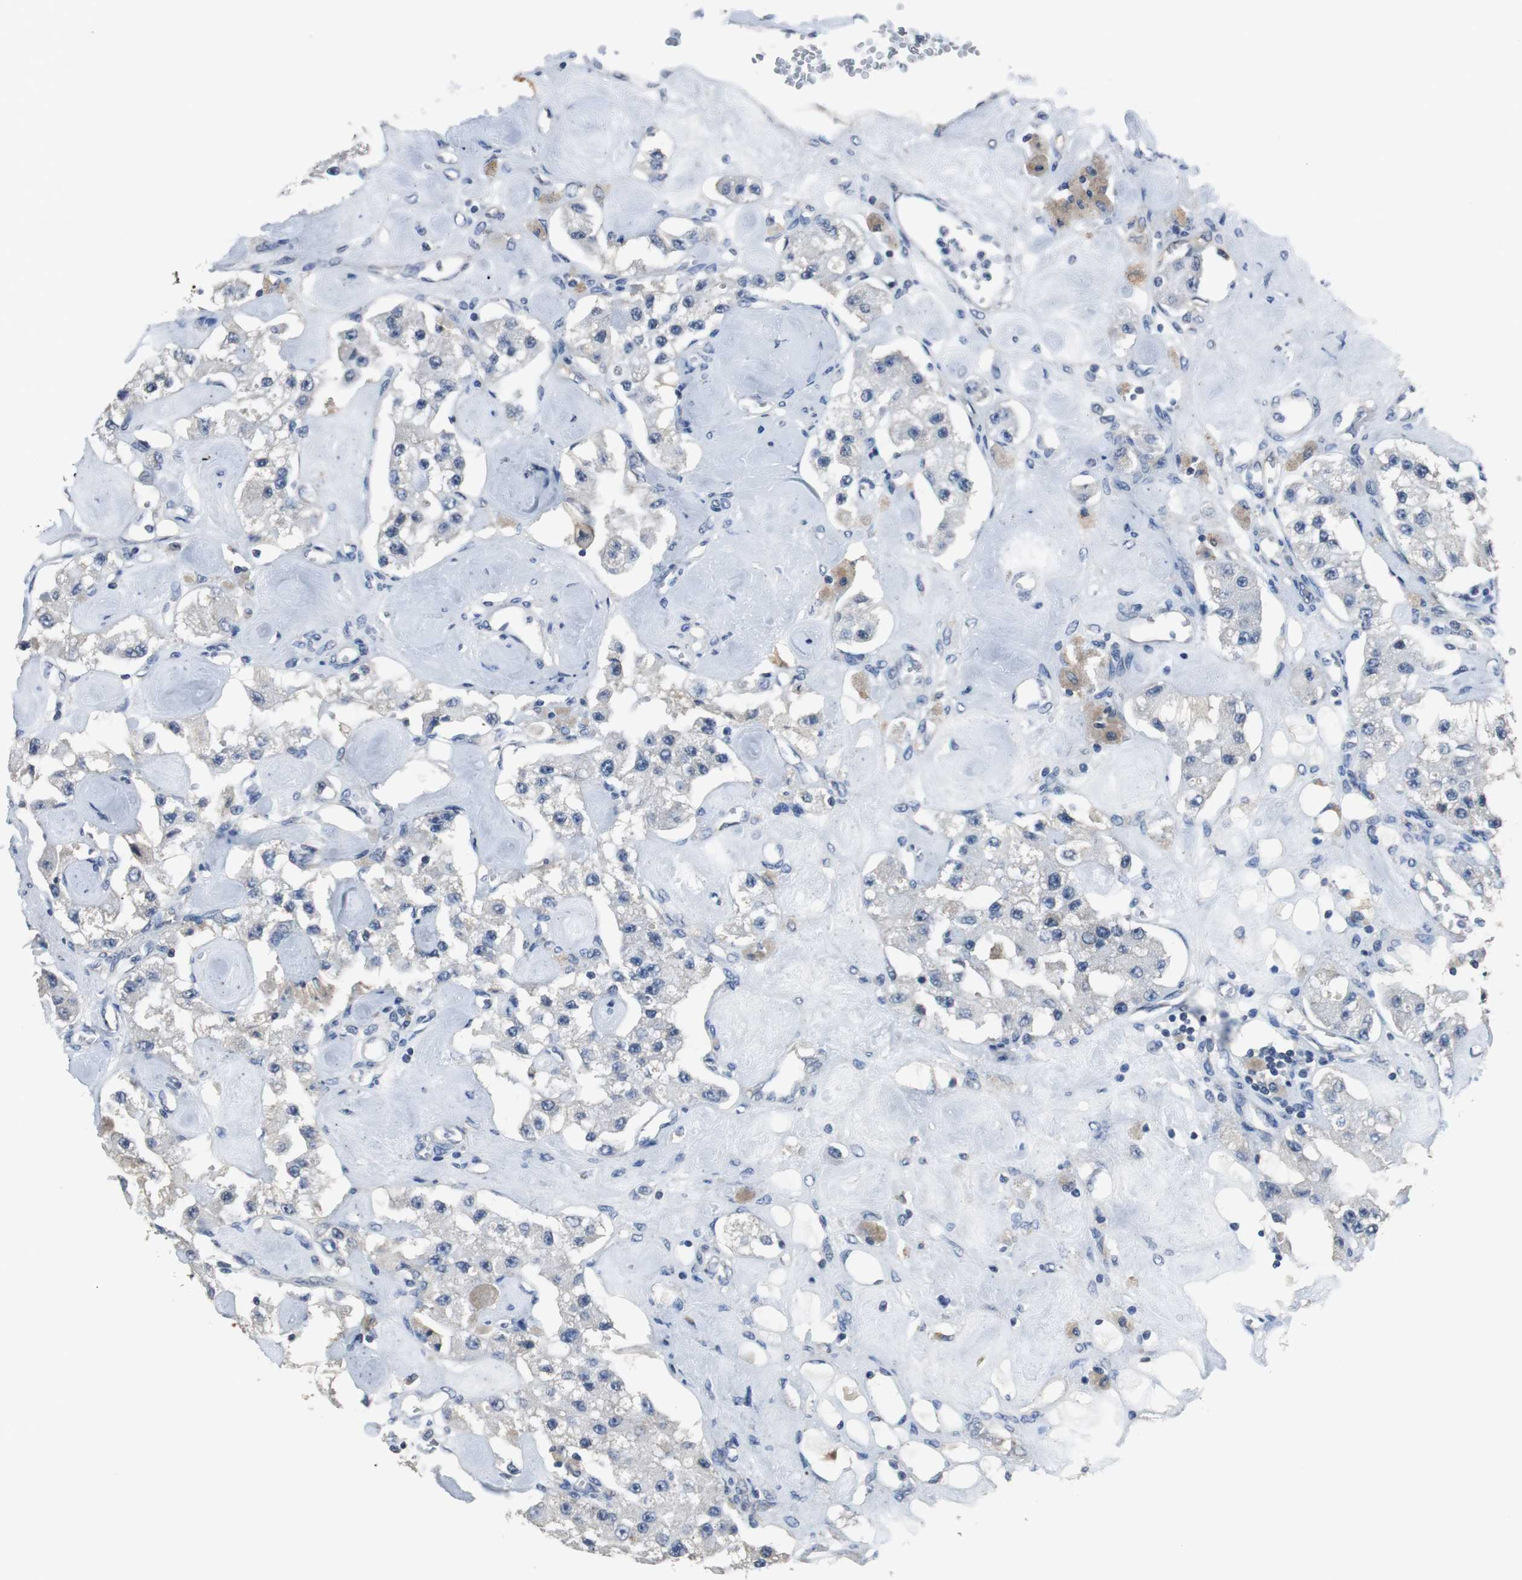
{"staining": {"intensity": "negative", "quantity": "none", "location": "none"}, "tissue": "carcinoid", "cell_type": "Tumor cells", "image_type": "cancer", "snomed": [{"axis": "morphology", "description": "Carcinoid, malignant, NOS"}, {"axis": "topography", "description": "Pancreas"}], "caption": "Tumor cells are negative for protein expression in human carcinoid (malignant).", "gene": "MTIF2", "patient": {"sex": "male", "age": 41}}